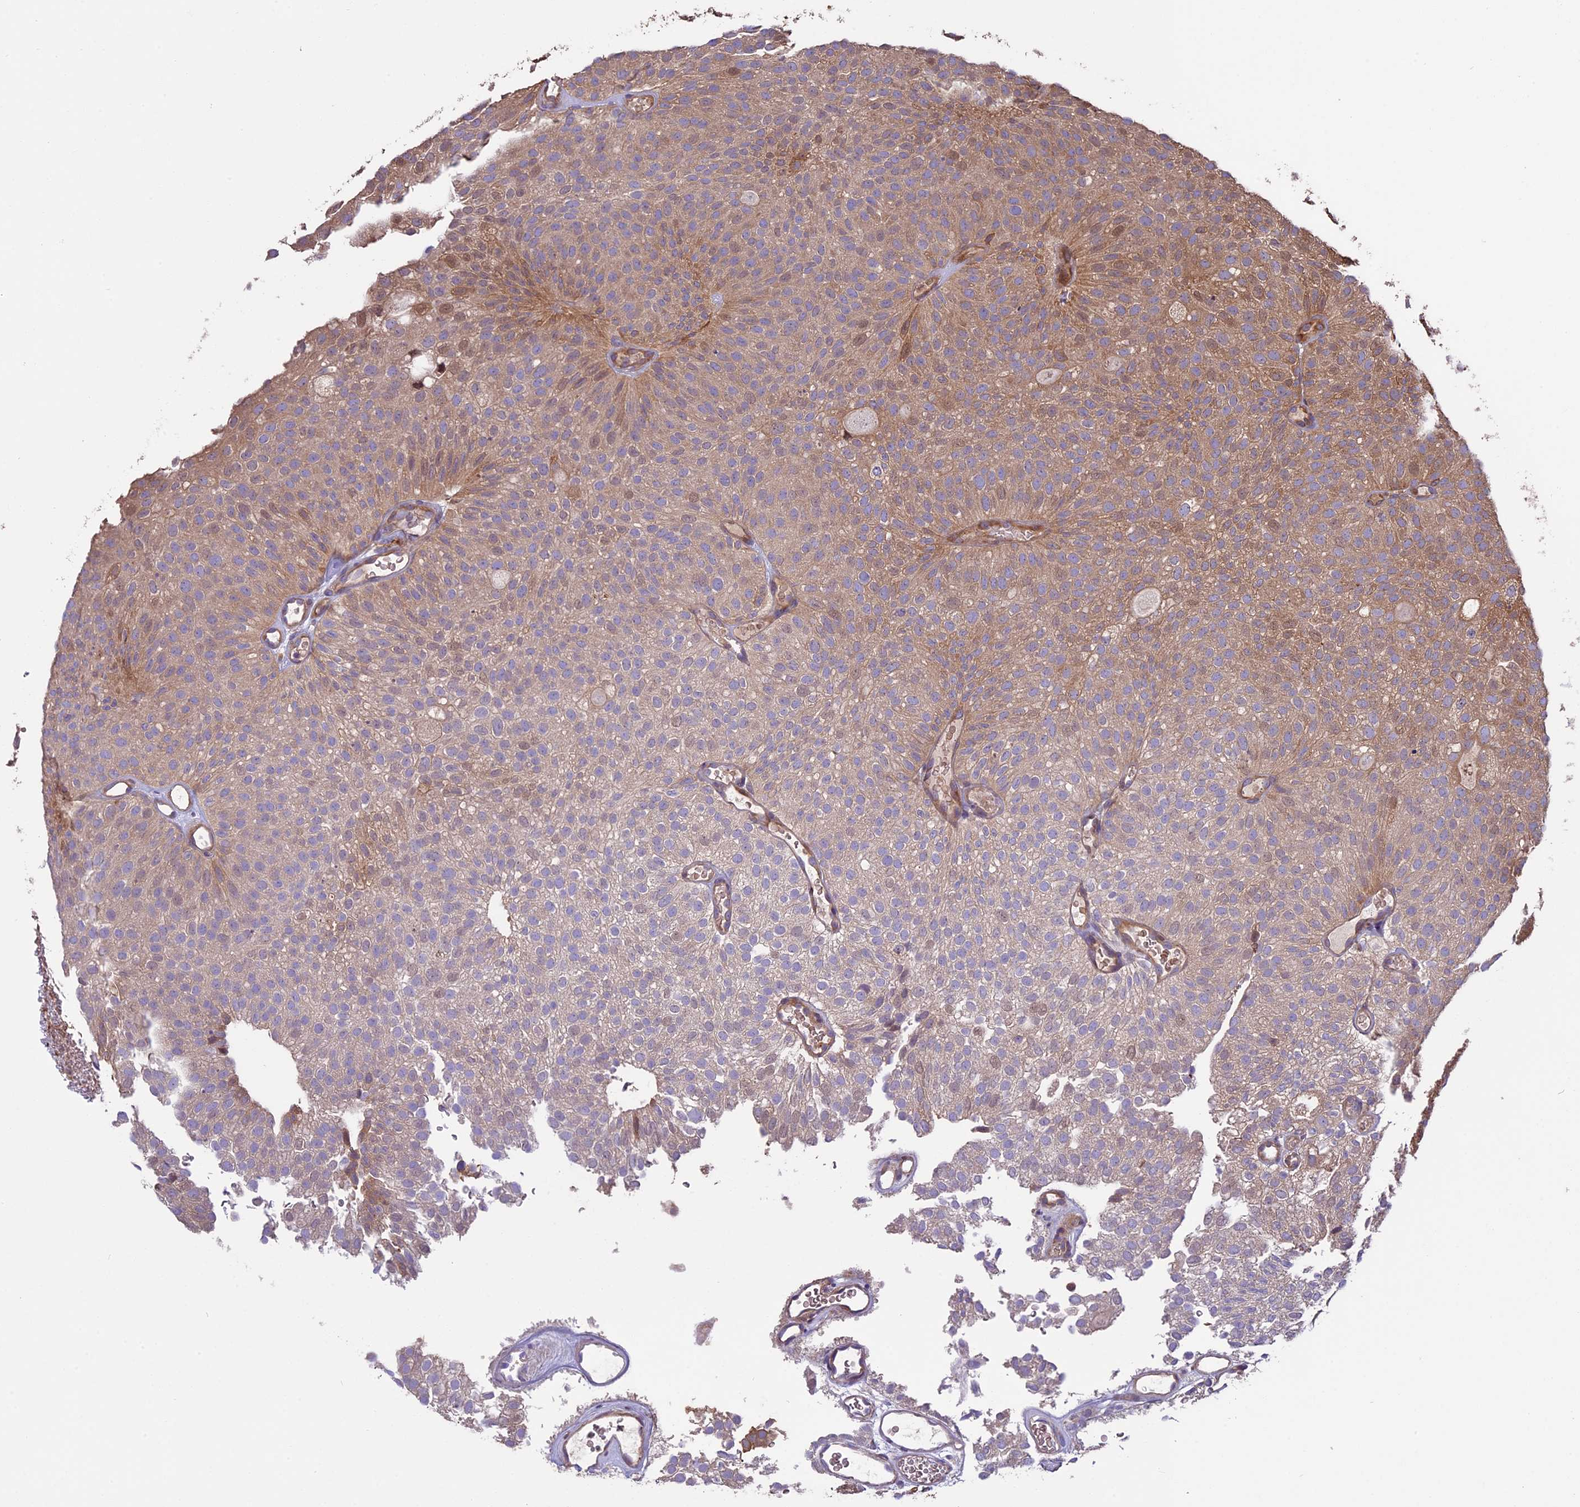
{"staining": {"intensity": "weak", "quantity": "25%-75%", "location": "cytoplasmic/membranous"}, "tissue": "urothelial cancer", "cell_type": "Tumor cells", "image_type": "cancer", "snomed": [{"axis": "morphology", "description": "Urothelial carcinoma, Low grade"}, {"axis": "topography", "description": "Urinary bladder"}], "caption": "Protein expression analysis of human urothelial cancer reveals weak cytoplasmic/membranous positivity in about 25%-75% of tumor cells.", "gene": "VWA3A", "patient": {"sex": "male", "age": 78}}